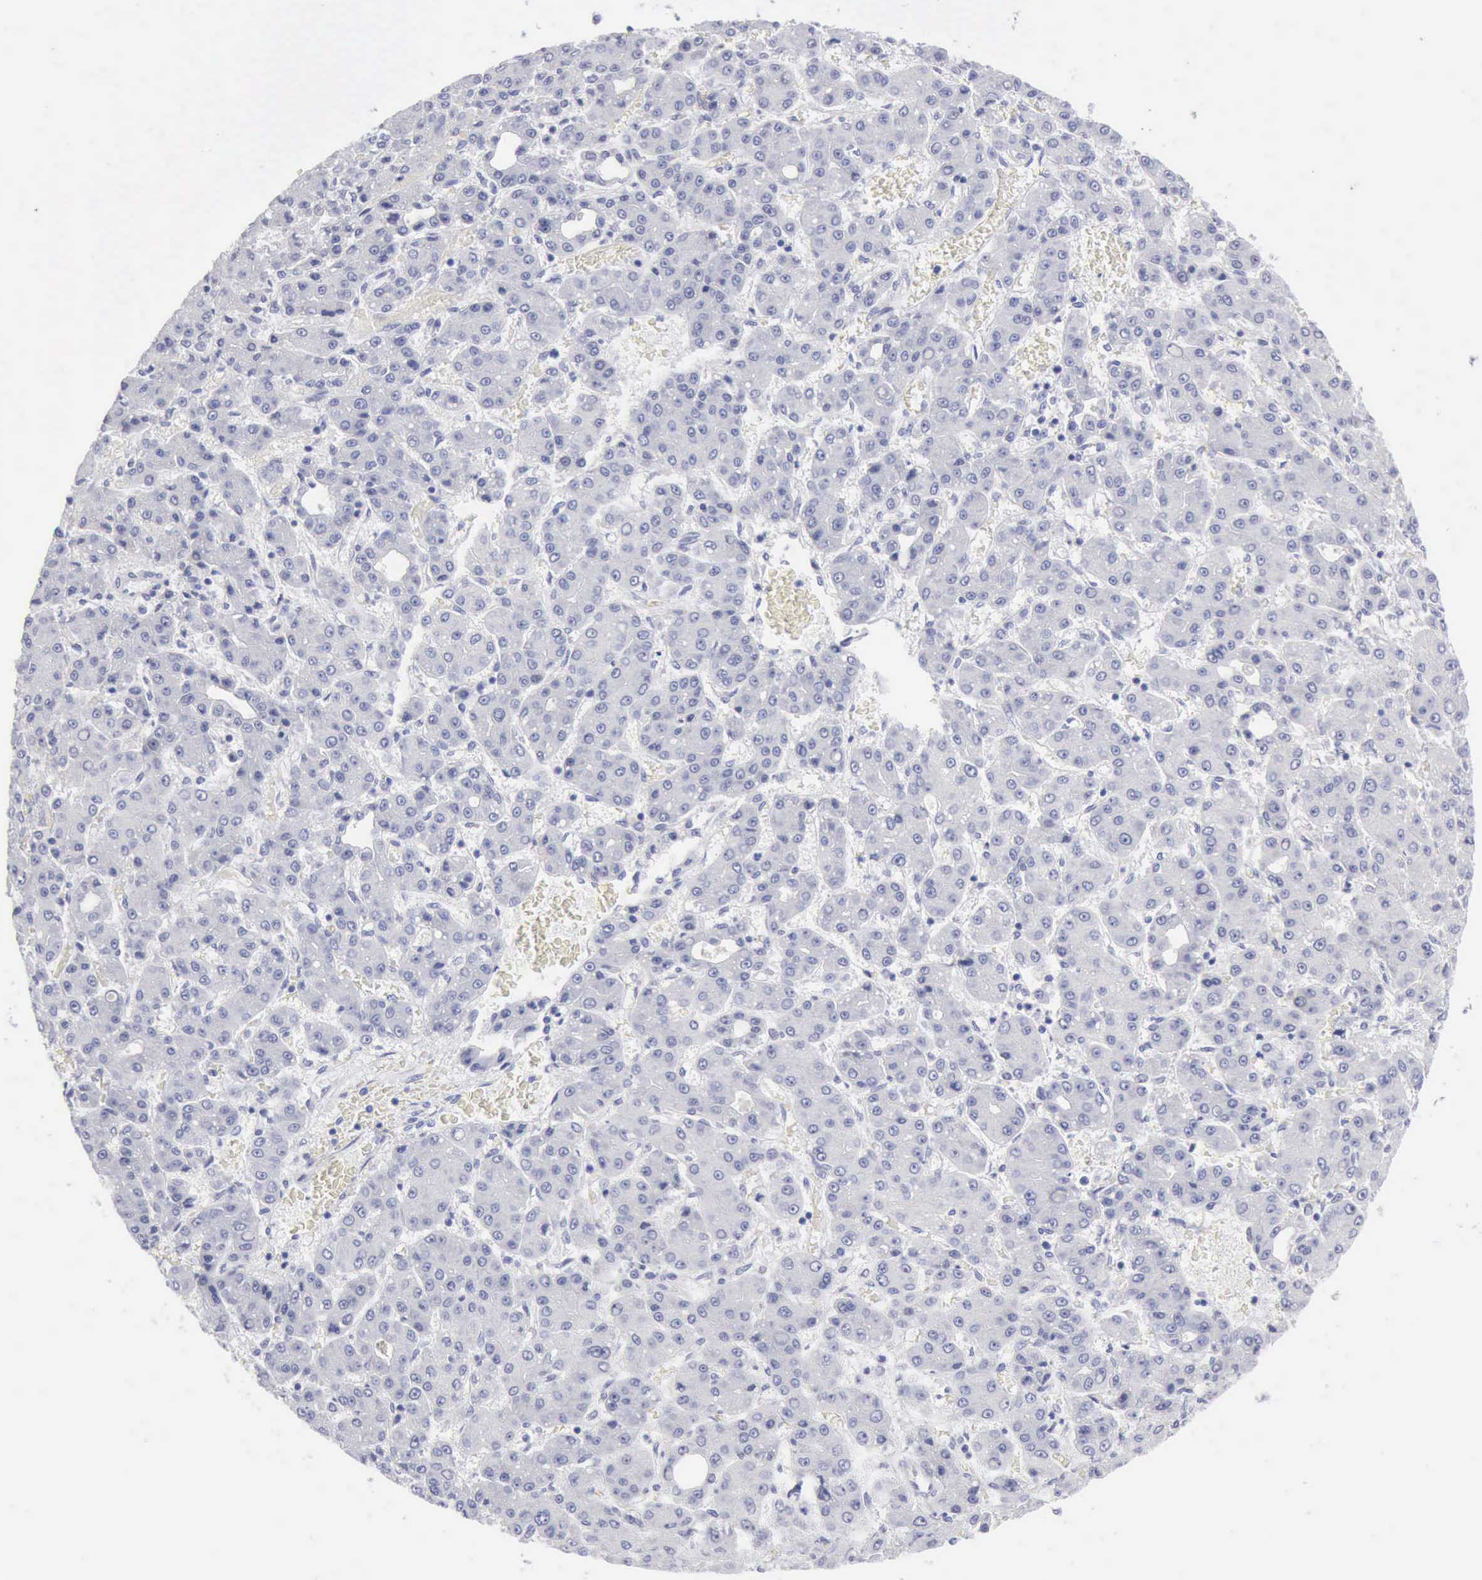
{"staining": {"intensity": "negative", "quantity": "none", "location": "none"}, "tissue": "liver cancer", "cell_type": "Tumor cells", "image_type": "cancer", "snomed": [{"axis": "morphology", "description": "Carcinoma, Hepatocellular, NOS"}, {"axis": "topography", "description": "Liver"}], "caption": "Immunohistochemical staining of hepatocellular carcinoma (liver) exhibits no significant positivity in tumor cells. (Immunohistochemistry (ihc), brightfield microscopy, high magnification).", "gene": "ANGEL1", "patient": {"sex": "male", "age": 69}}